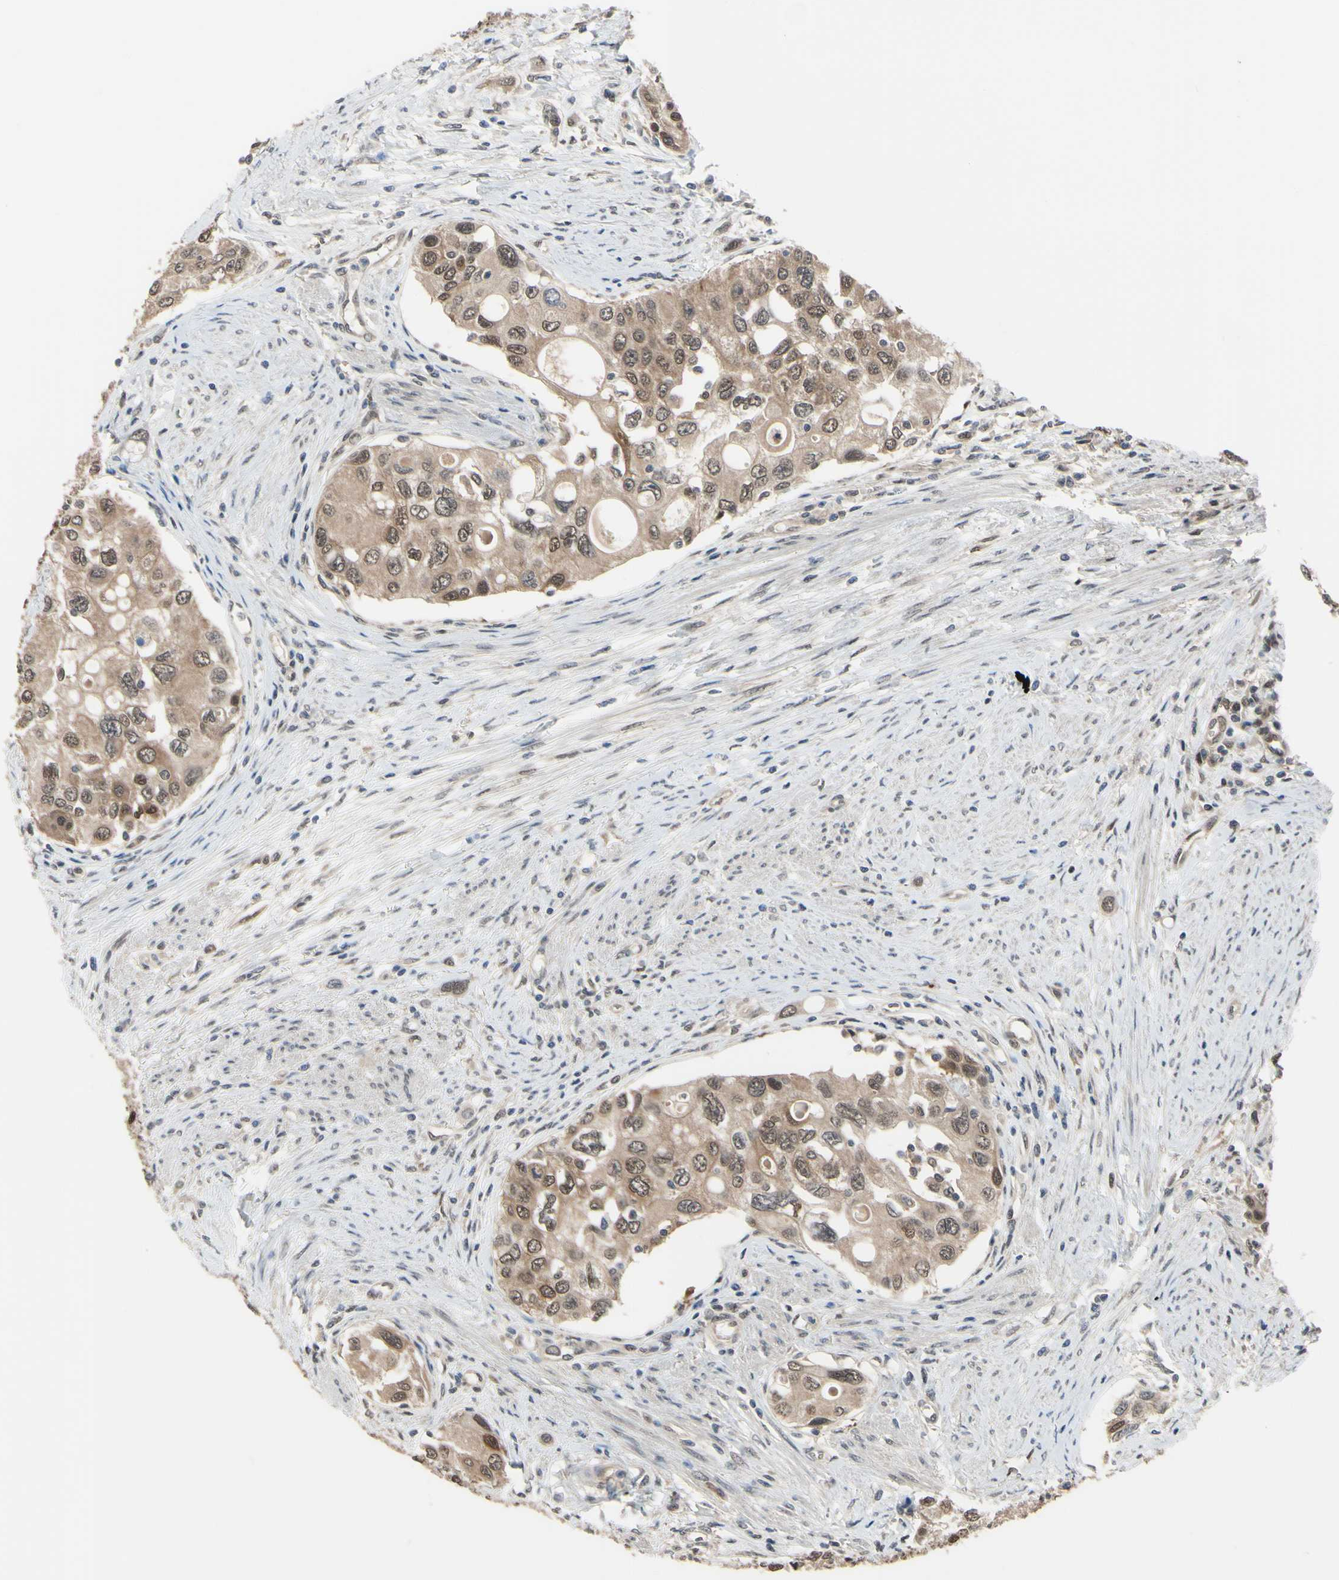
{"staining": {"intensity": "moderate", "quantity": ">75%", "location": "cytoplasmic/membranous,nuclear"}, "tissue": "urothelial cancer", "cell_type": "Tumor cells", "image_type": "cancer", "snomed": [{"axis": "morphology", "description": "Urothelial carcinoma, High grade"}, {"axis": "topography", "description": "Urinary bladder"}], "caption": "Urothelial cancer stained with immunohistochemistry (IHC) exhibits moderate cytoplasmic/membranous and nuclear staining in about >75% of tumor cells.", "gene": "HSPA4", "patient": {"sex": "female", "age": 56}}